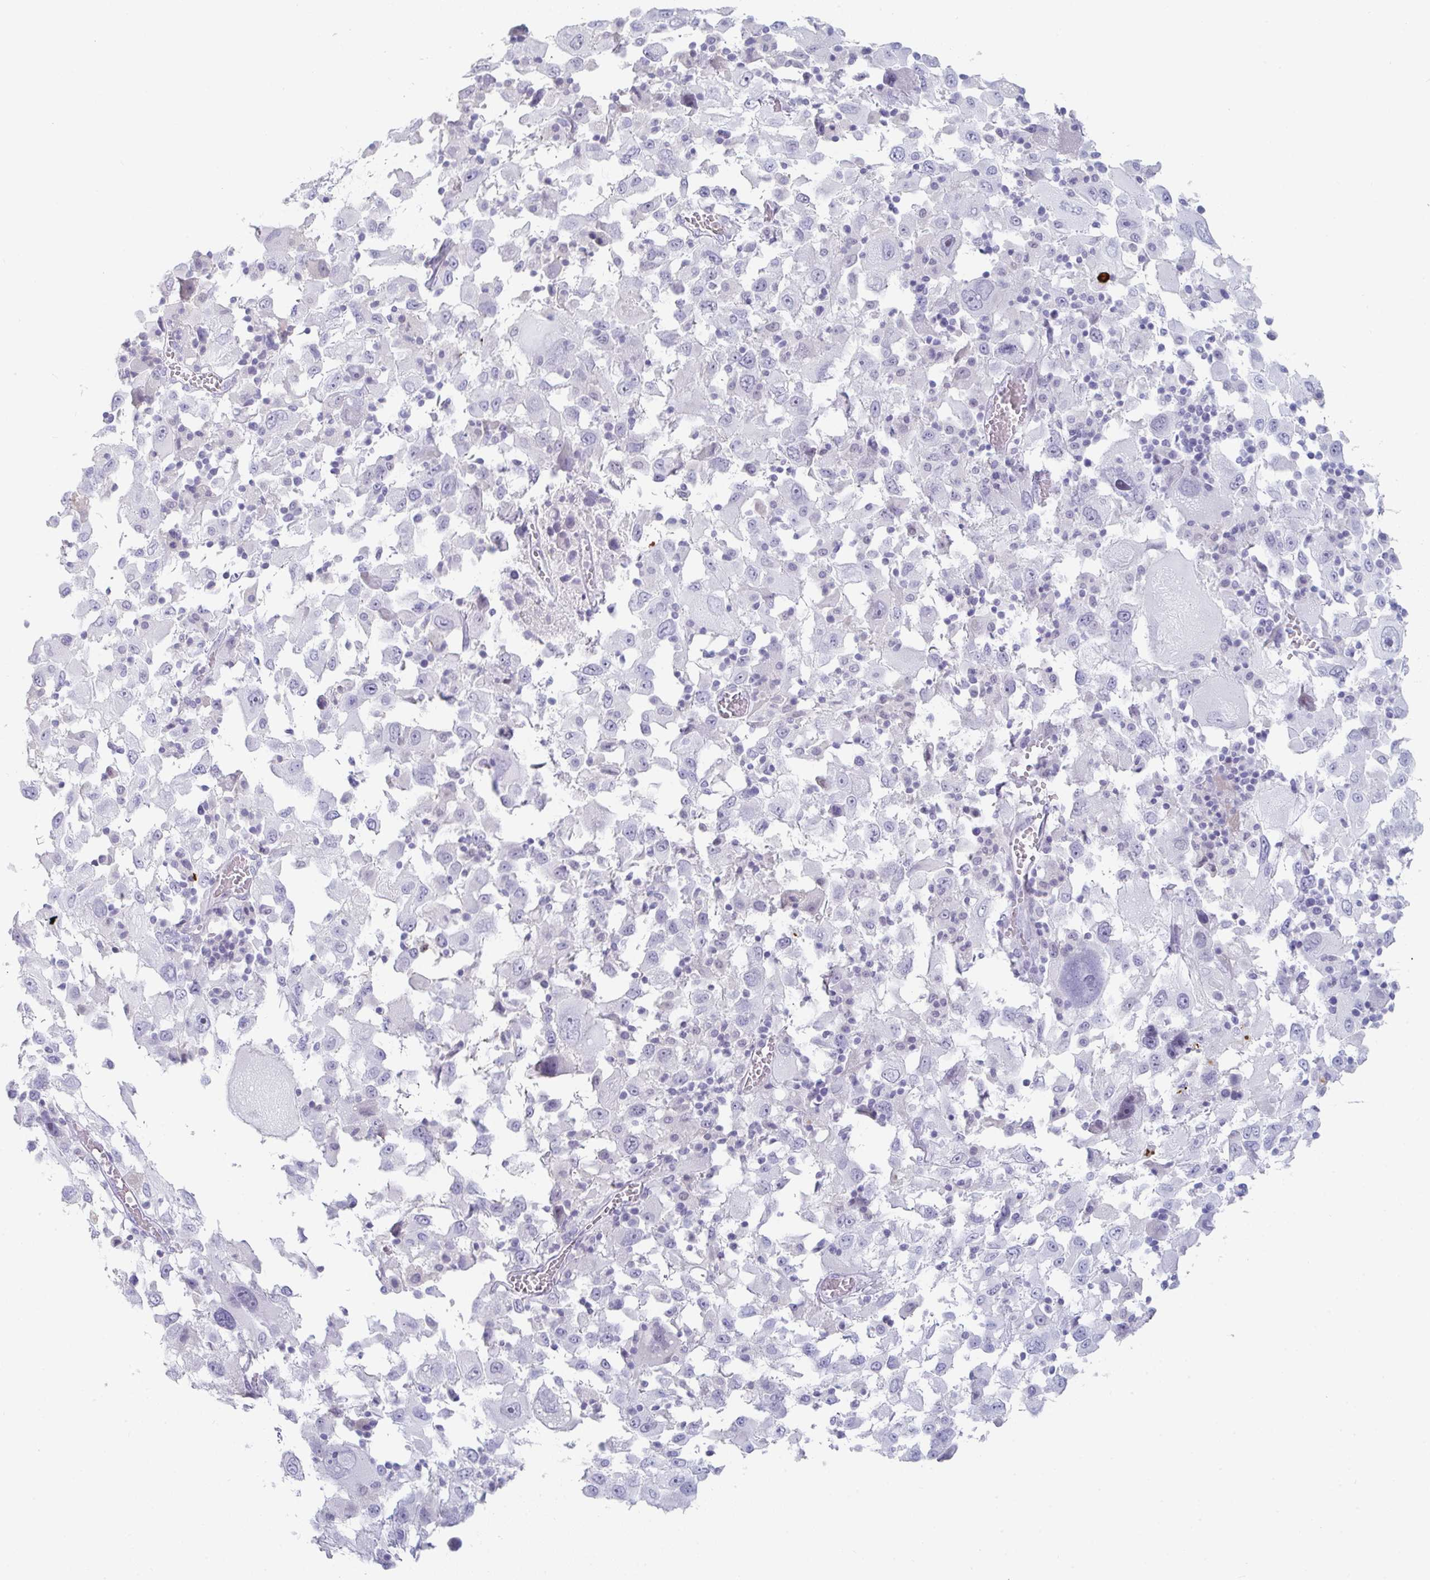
{"staining": {"intensity": "negative", "quantity": "none", "location": "none"}, "tissue": "melanoma", "cell_type": "Tumor cells", "image_type": "cancer", "snomed": [{"axis": "morphology", "description": "Malignant melanoma, Metastatic site"}, {"axis": "topography", "description": "Soft tissue"}], "caption": "Histopathology image shows no significant protein staining in tumor cells of malignant melanoma (metastatic site). Brightfield microscopy of immunohistochemistry stained with DAB (3,3'-diaminobenzidine) (brown) and hematoxylin (blue), captured at high magnification.", "gene": "RUBCN", "patient": {"sex": "male", "age": 50}}